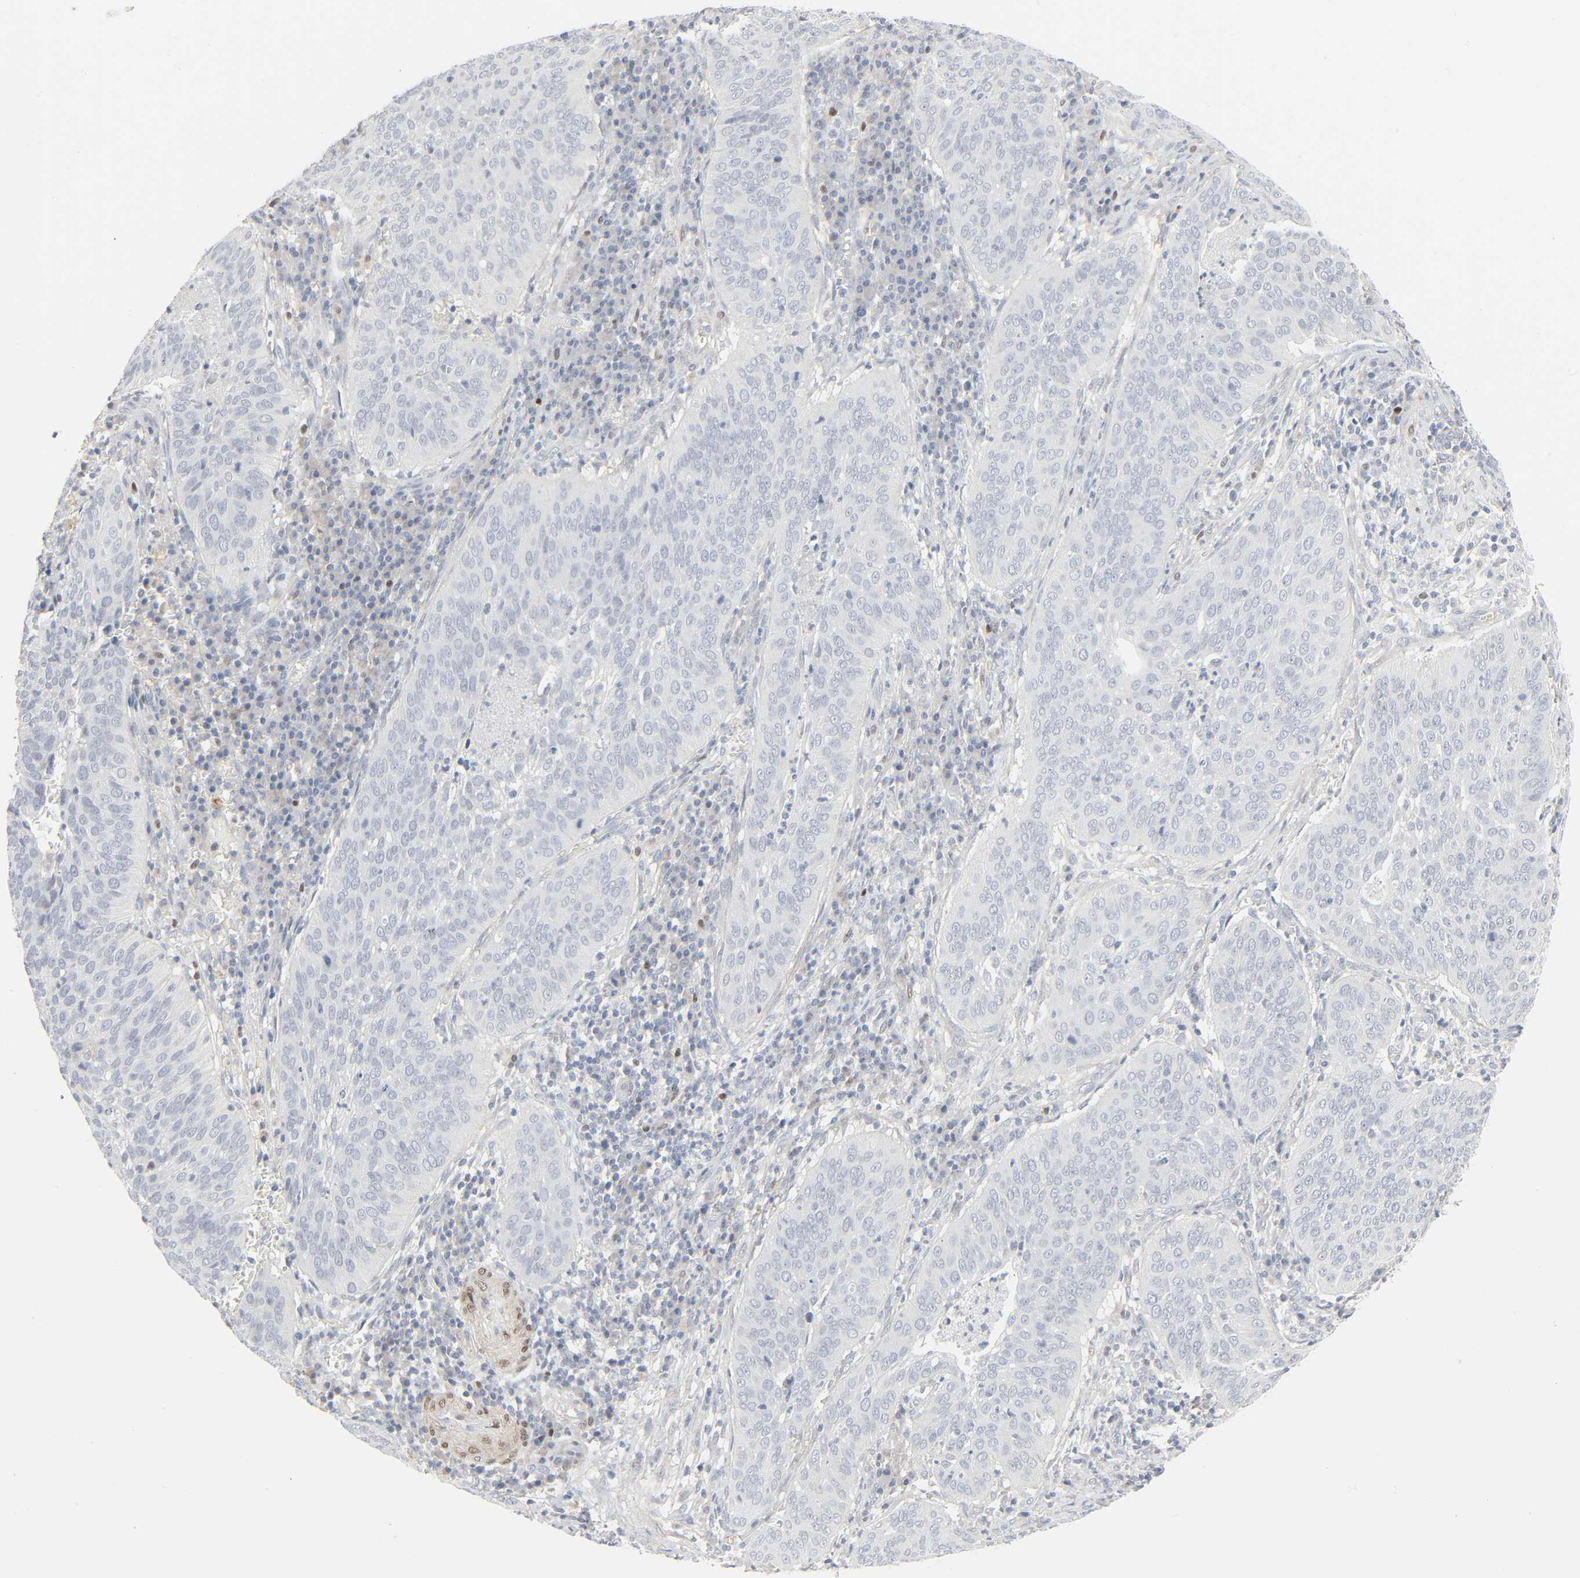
{"staining": {"intensity": "negative", "quantity": "none", "location": "none"}, "tissue": "cervical cancer", "cell_type": "Tumor cells", "image_type": "cancer", "snomed": [{"axis": "morphology", "description": "Squamous cell carcinoma, NOS"}, {"axis": "topography", "description": "Cervix"}], "caption": "The immunohistochemistry (IHC) micrograph has no significant expression in tumor cells of cervical cancer tissue.", "gene": "ZBTB16", "patient": {"sex": "female", "age": 39}}